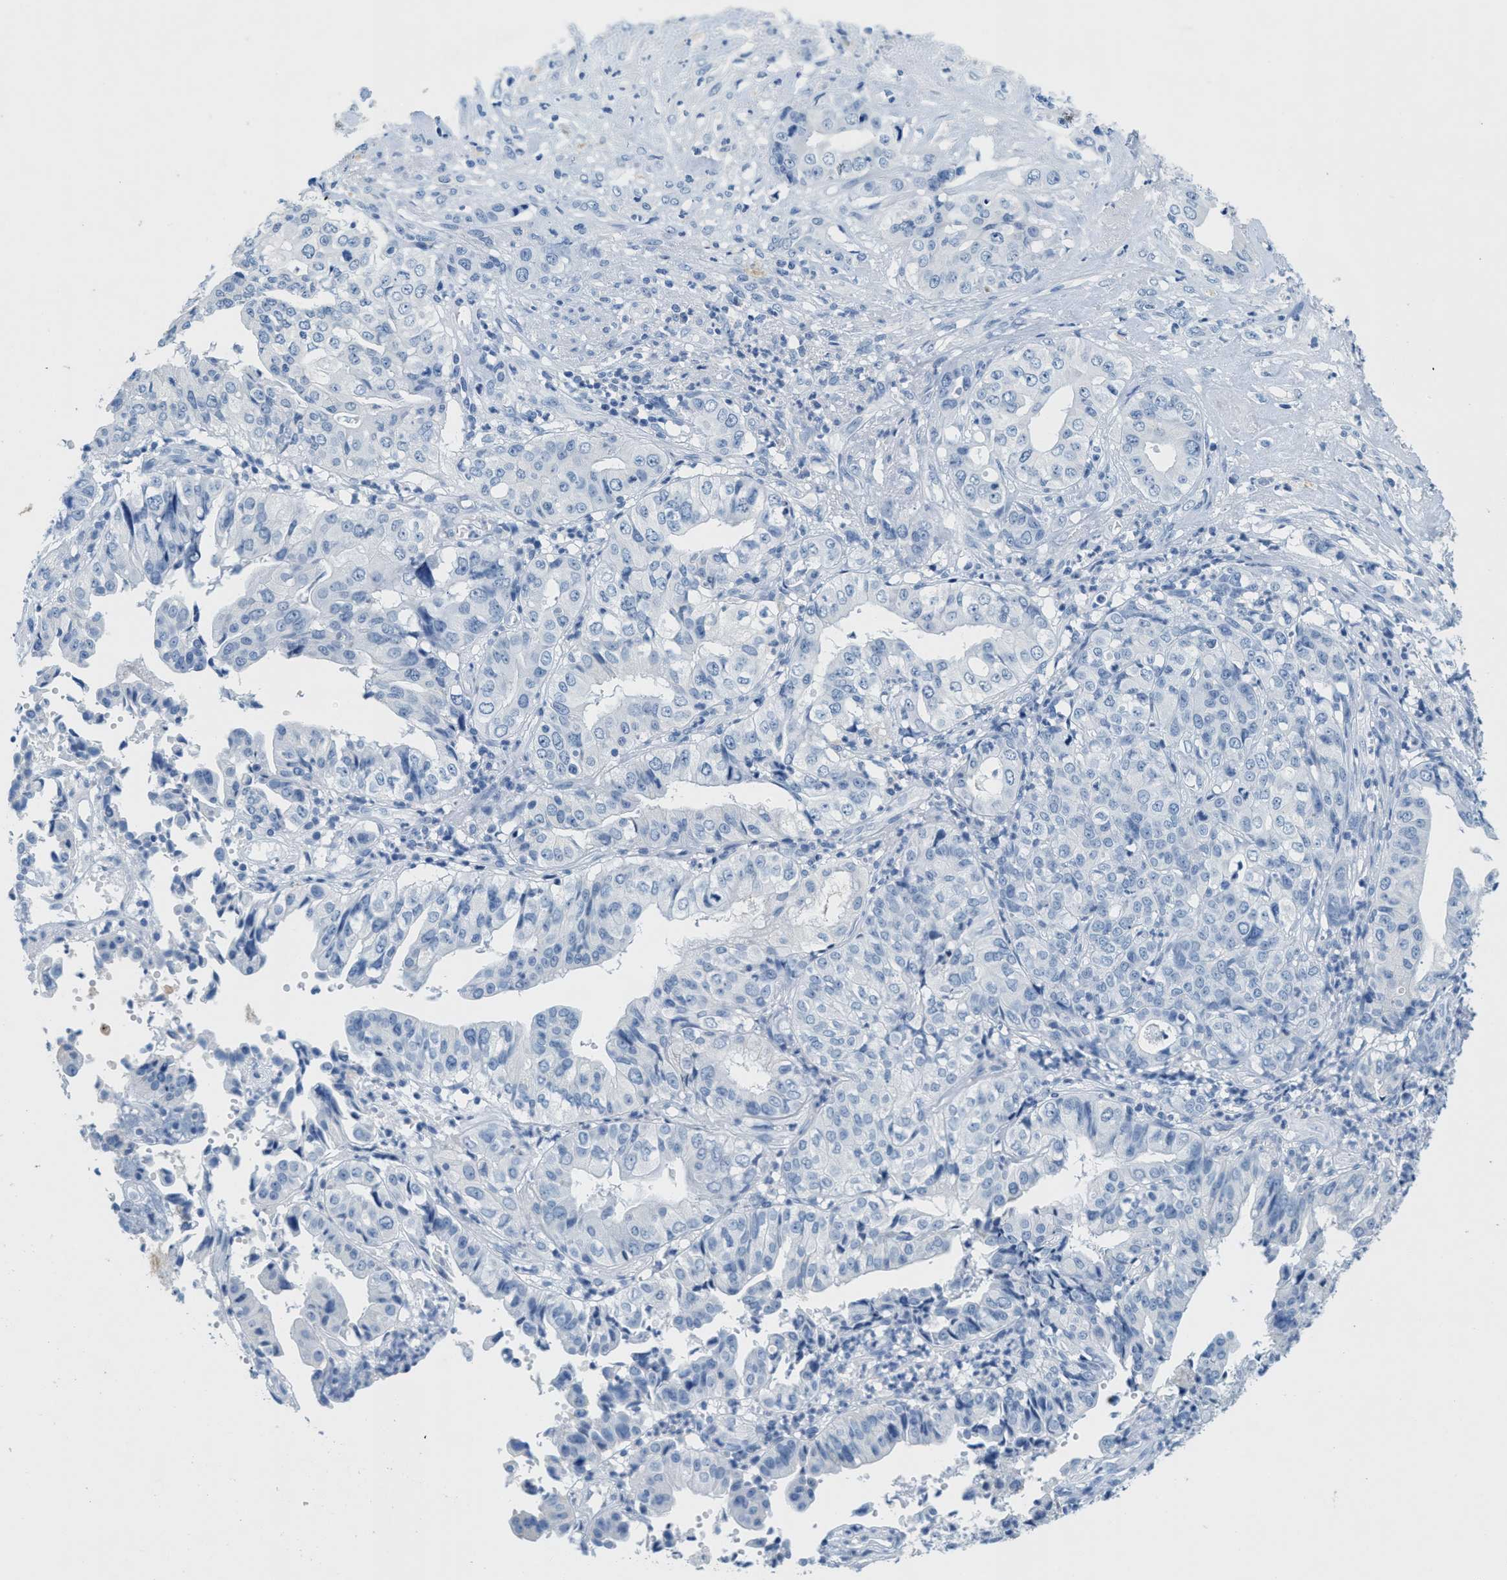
{"staining": {"intensity": "negative", "quantity": "none", "location": "none"}, "tissue": "liver cancer", "cell_type": "Tumor cells", "image_type": "cancer", "snomed": [{"axis": "morphology", "description": "Cholangiocarcinoma"}, {"axis": "topography", "description": "Liver"}], "caption": "This photomicrograph is of liver cancer stained with immunohistochemistry to label a protein in brown with the nuclei are counter-stained blue. There is no staining in tumor cells.", "gene": "GPM6A", "patient": {"sex": "female", "age": 61}}